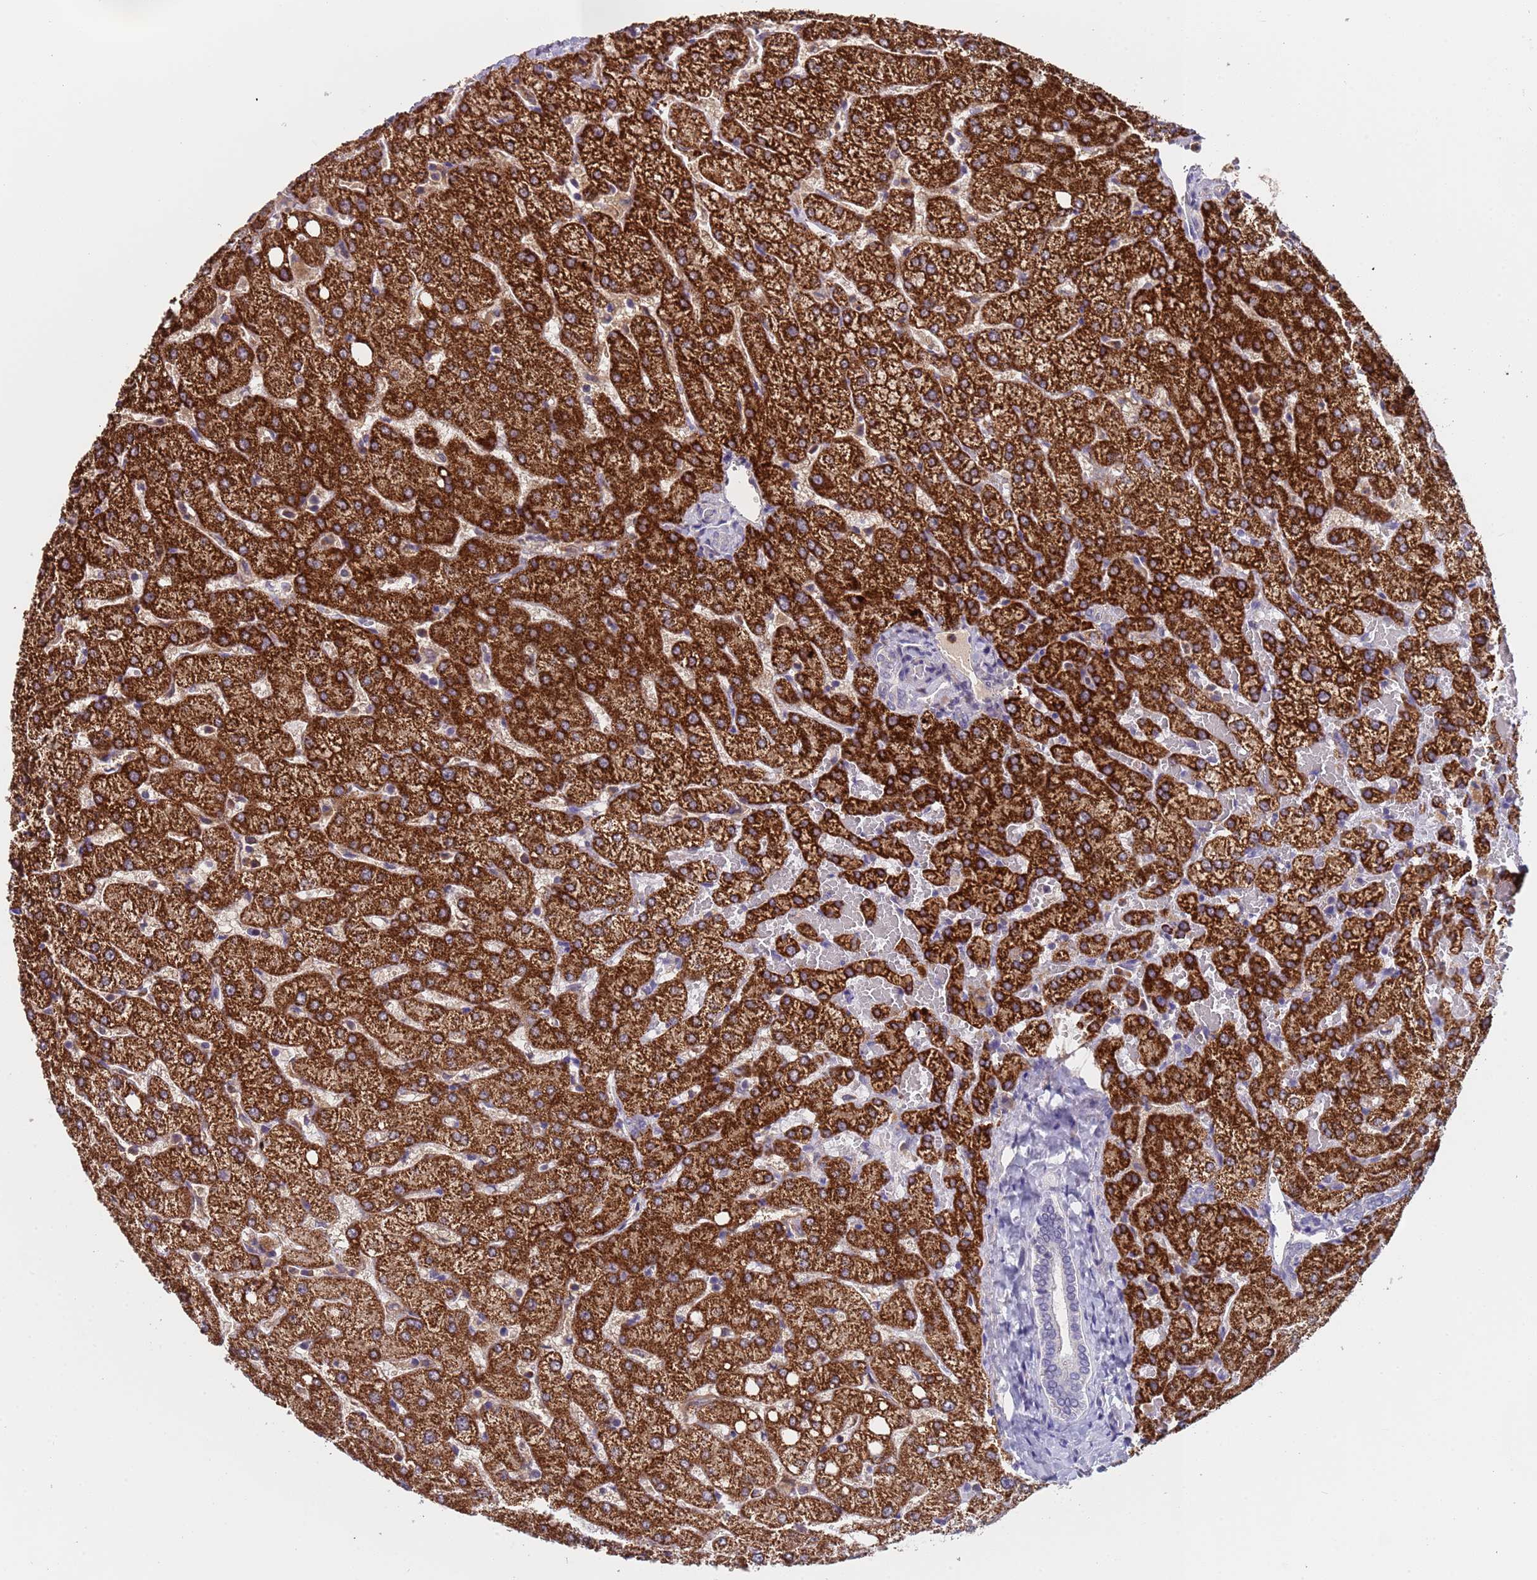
{"staining": {"intensity": "negative", "quantity": "none", "location": "none"}, "tissue": "liver", "cell_type": "Cholangiocytes", "image_type": "normal", "snomed": [{"axis": "morphology", "description": "Normal tissue, NOS"}, {"axis": "topography", "description": "Liver"}], "caption": "Immunohistochemistry of normal liver shows no positivity in cholangiocytes.", "gene": "ZNF248", "patient": {"sex": "female", "age": 54}}